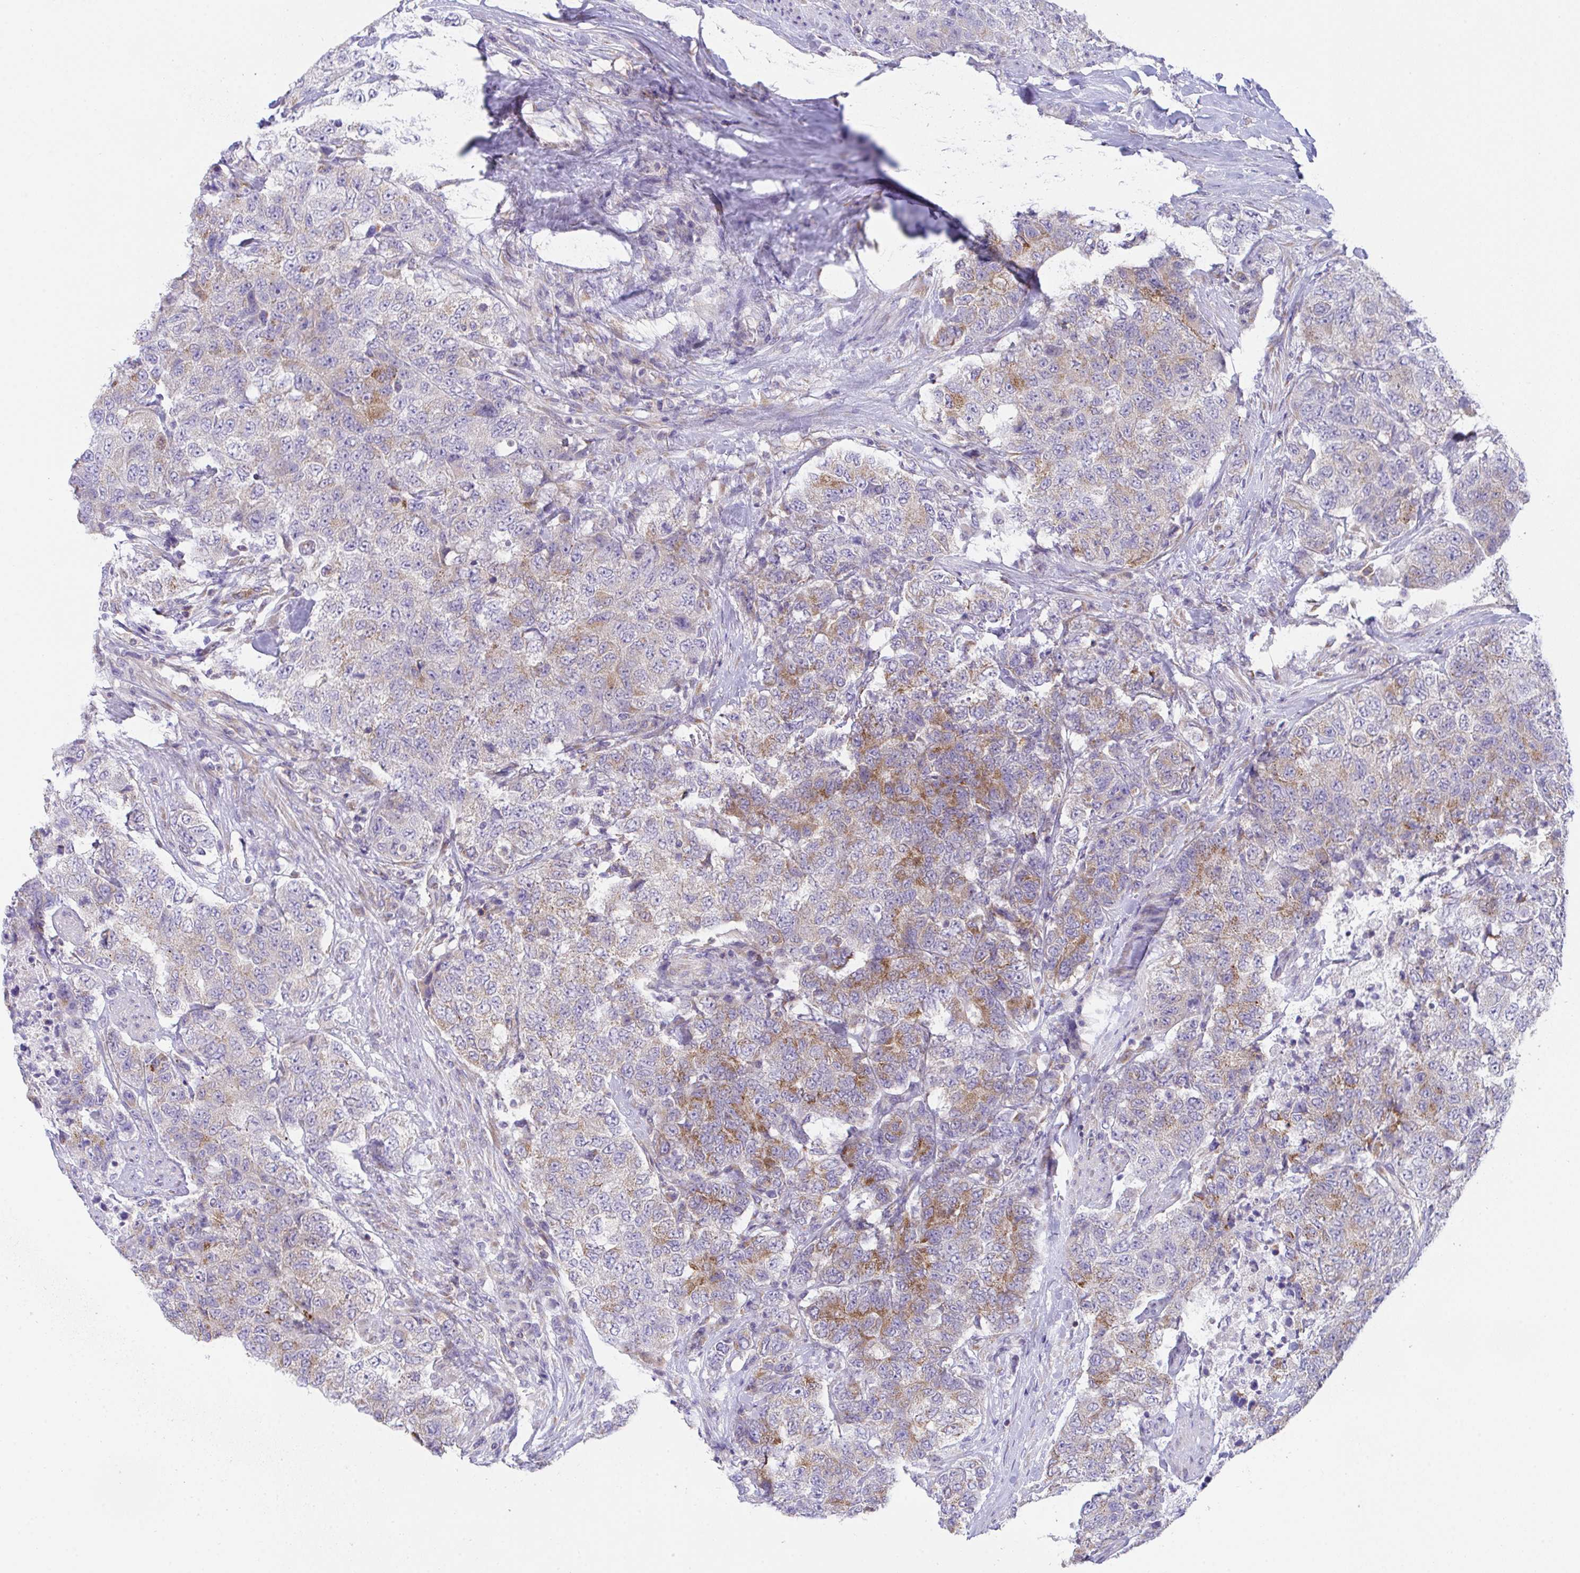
{"staining": {"intensity": "moderate", "quantity": "<25%", "location": "cytoplasmic/membranous"}, "tissue": "urothelial cancer", "cell_type": "Tumor cells", "image_type": "cancer", "snomed": [{"axis": "morphology", "description": "Urothelial carcinoma, High grade"}, {"axis": "topography", "description": "Urinary bladder"}], "caption": "A brown stain labels moderate cytoplasmic/membranous expression of a protein in urothelial carcinoma (high-grade) tumor cells. The protein of interest is stained brown, and the nuclei are stained in blue (DAB (3,3'-diaminobenzidine) IHC with brightfield microscopy, high magnification).", "gene": "MIA3", "patient": {"sex": "female", "age": 78}}